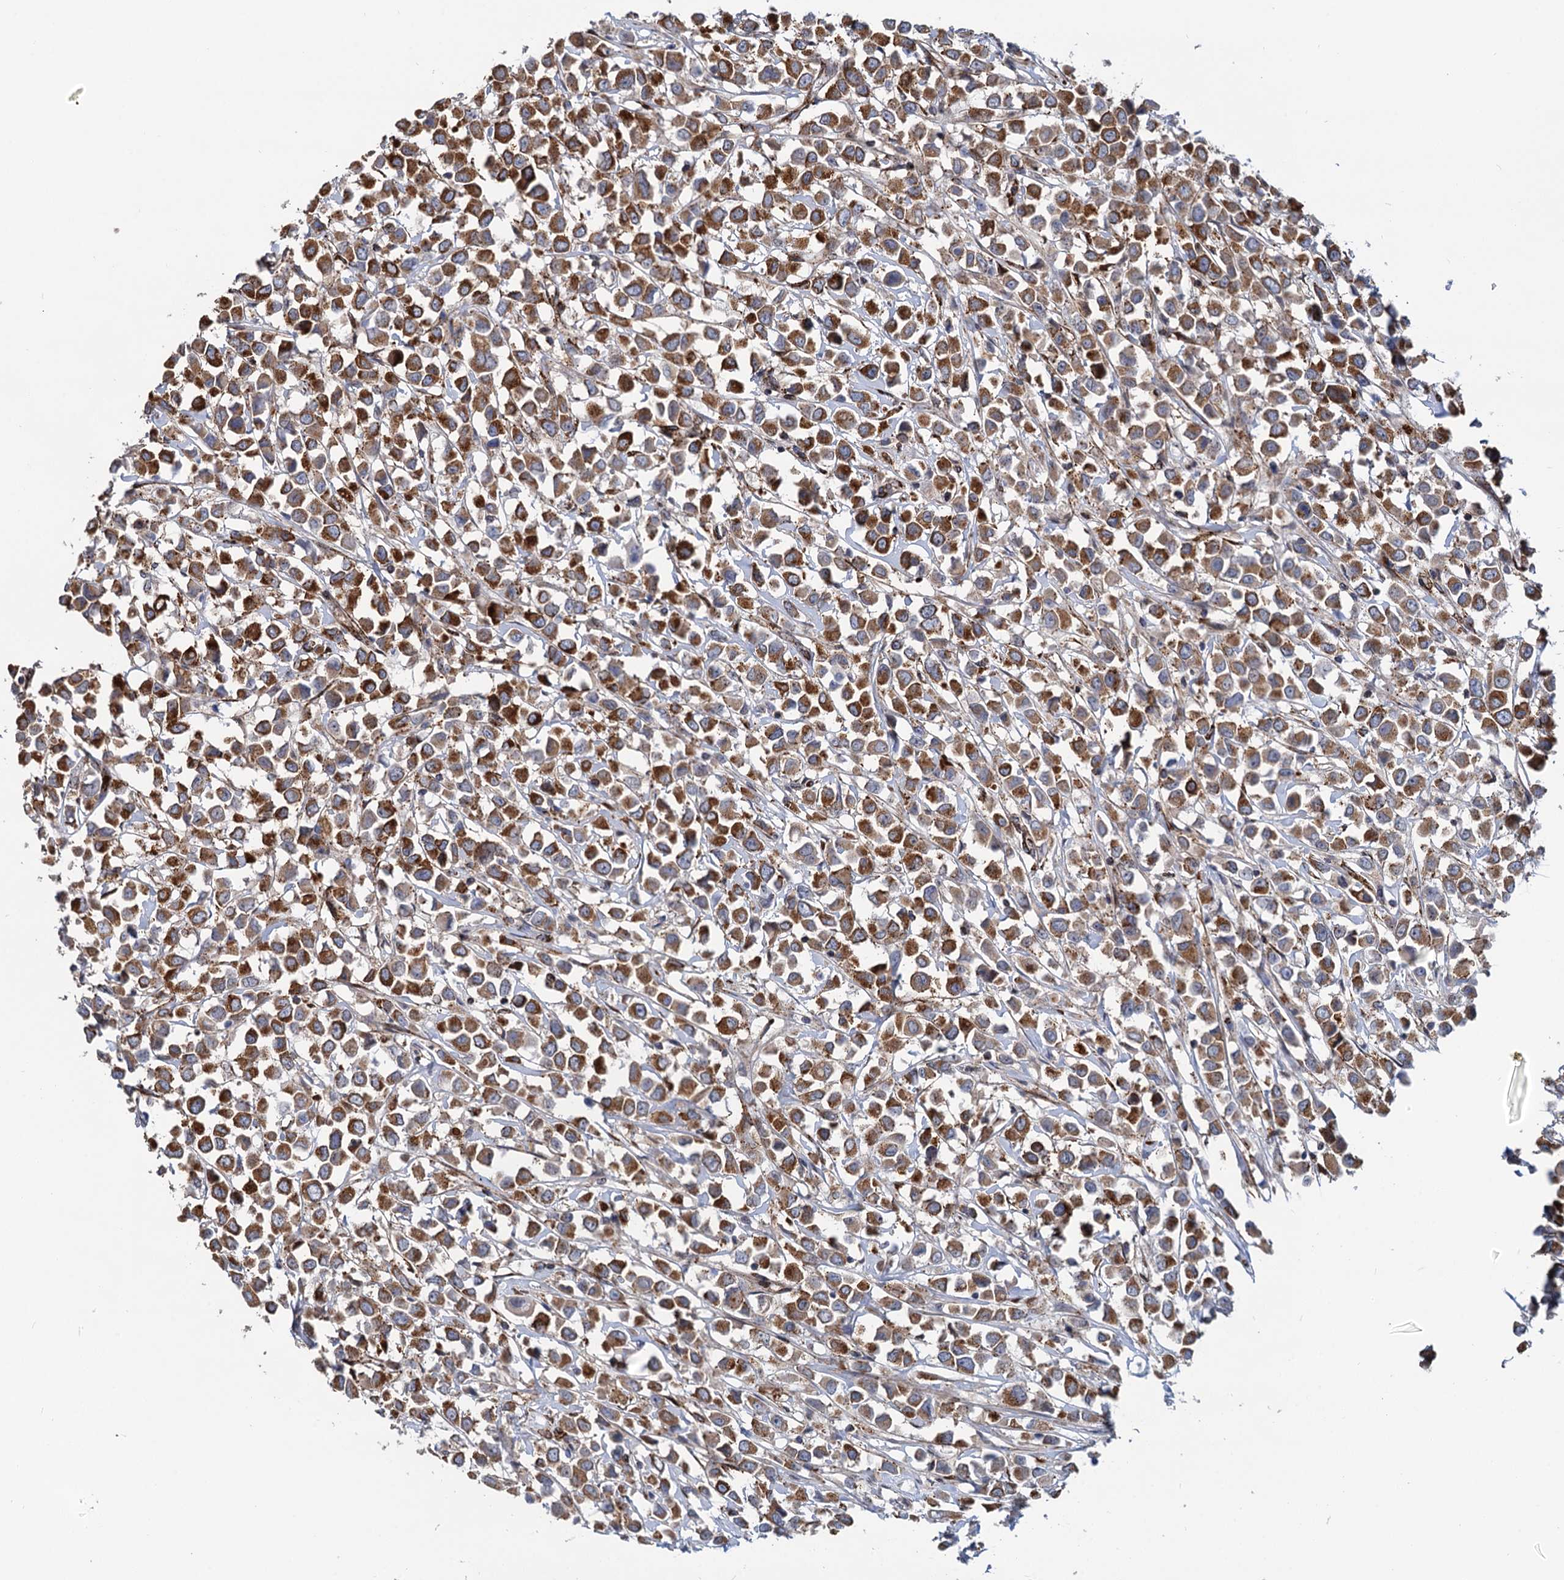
{"staining": {"intensity": "moderate", "quantity": ">75%", "location": "cytoplasmic/membranous"}, "tissue": "breast cancer", "cell_type": "Tumor cells", "image_type": "cancer", "snomed": [{"axis": "morphology", "description": "Duct carcinoma"}, {"axis": "topography", "description": "Breast"}], "caption": "High-power microscopy captured an immunohistochemistry photomicrograph of breast cancer, revealing moderate cytoplasmic/membranous staining in about >75% of tumor cells. Immunohistochemistry stains the protein of interest in brown and the nuclei are stained blue.", "gene": "SUPT20H", "patient": {"sex": "female", "age": 61}}